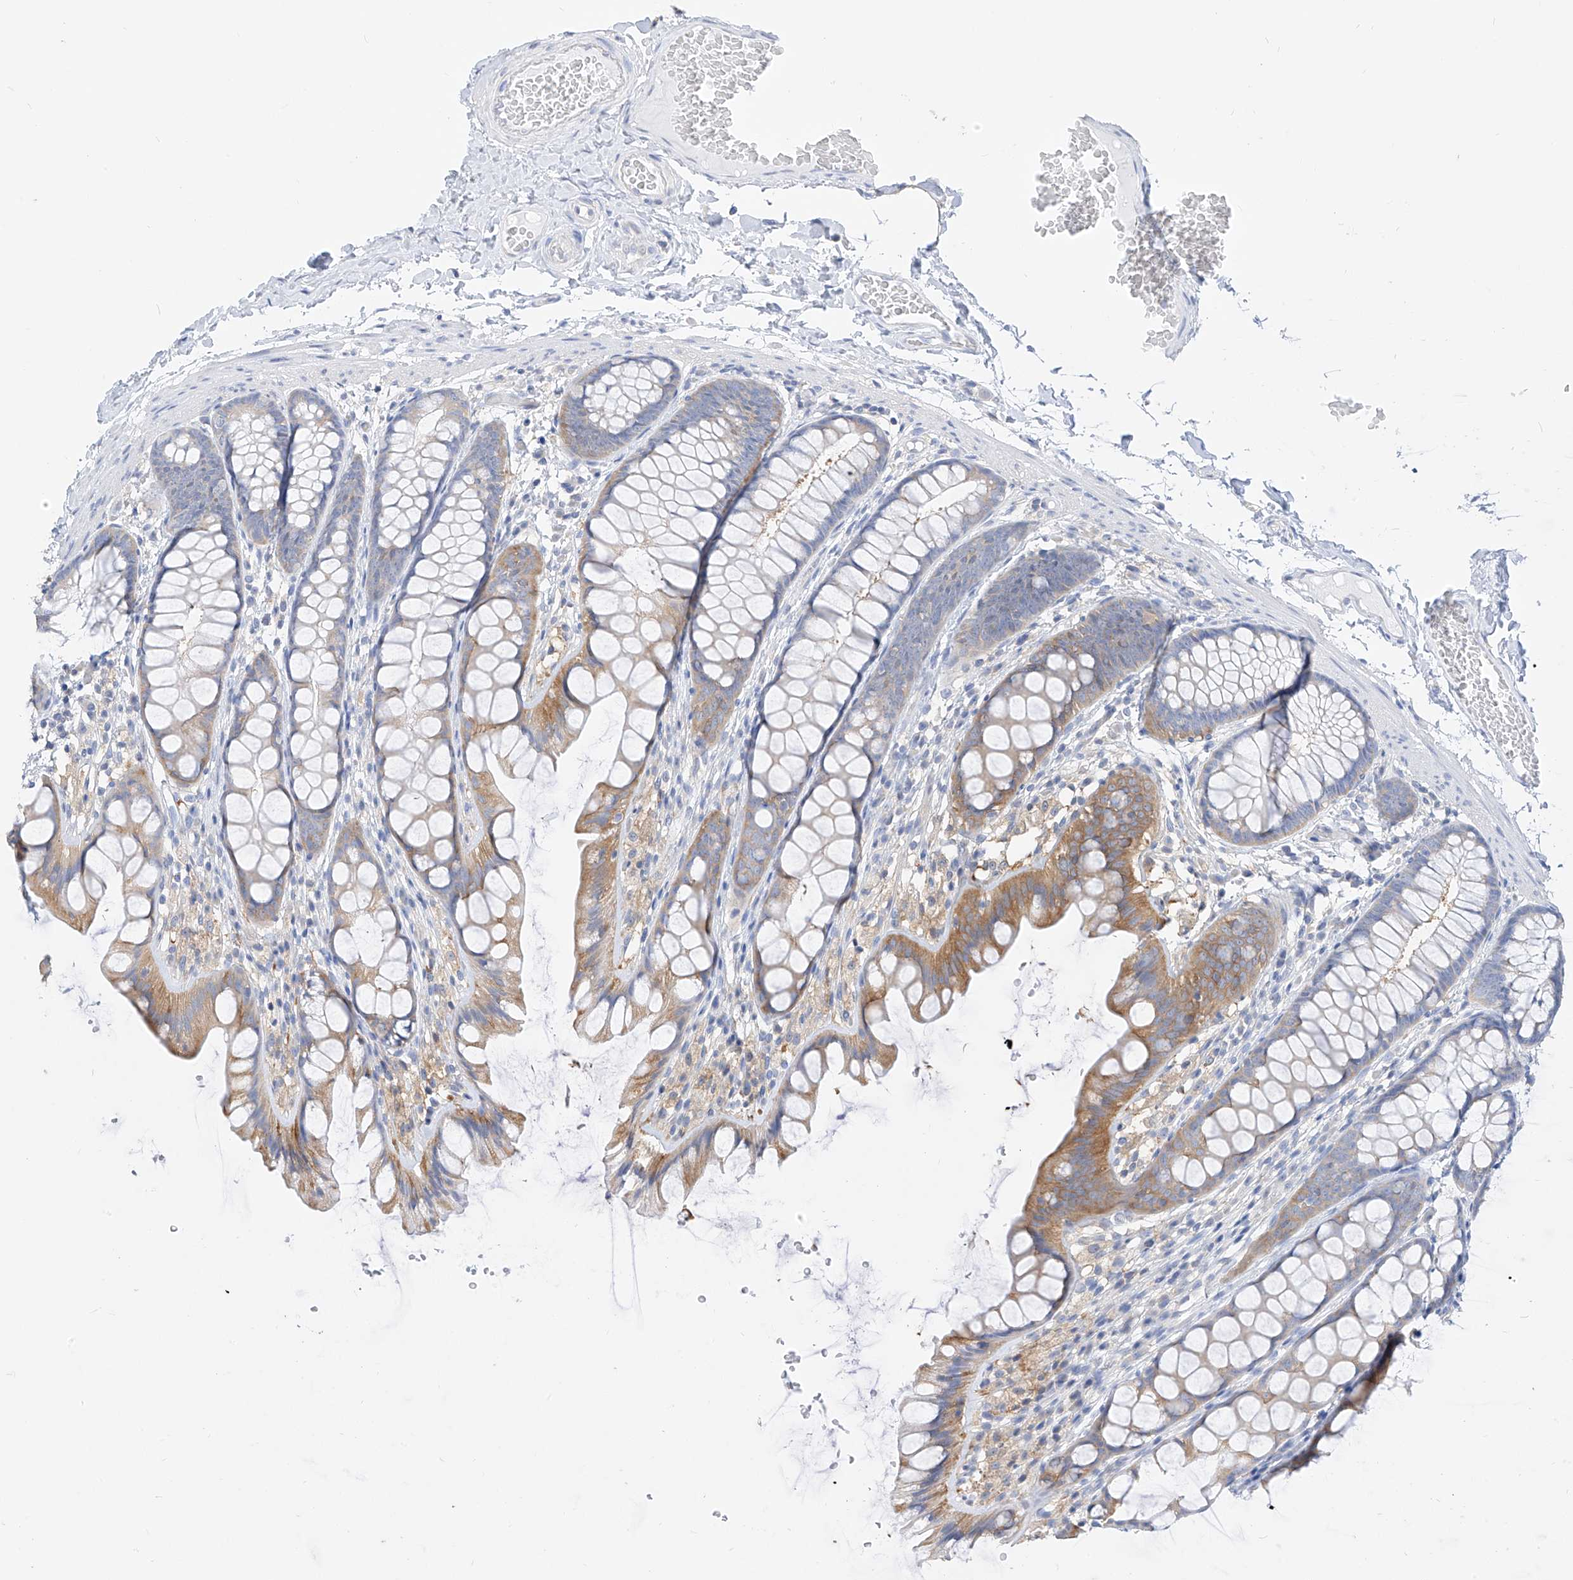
{"staining": {"intensity": "negative", "quantity": "none", "location": "none"}, "tissue": "colon", "cell_type": "Endothelial cells", "image_type": "normal", "snomed": [{"axis": "morphology", "description": "Normal tissue, NOS"}, {"axis": "topography", "description": "Colon"}], "caption": "Colon was stained to show a protein in brown. There is no significant positivity in endothelial cells. Brightfield microscopy of IHC stained with DAB (brown) and hematoxylin (blue), captured at high magnification.", "gene": "ZZEF1", "patient": {"sex": "male", "age": 47}}